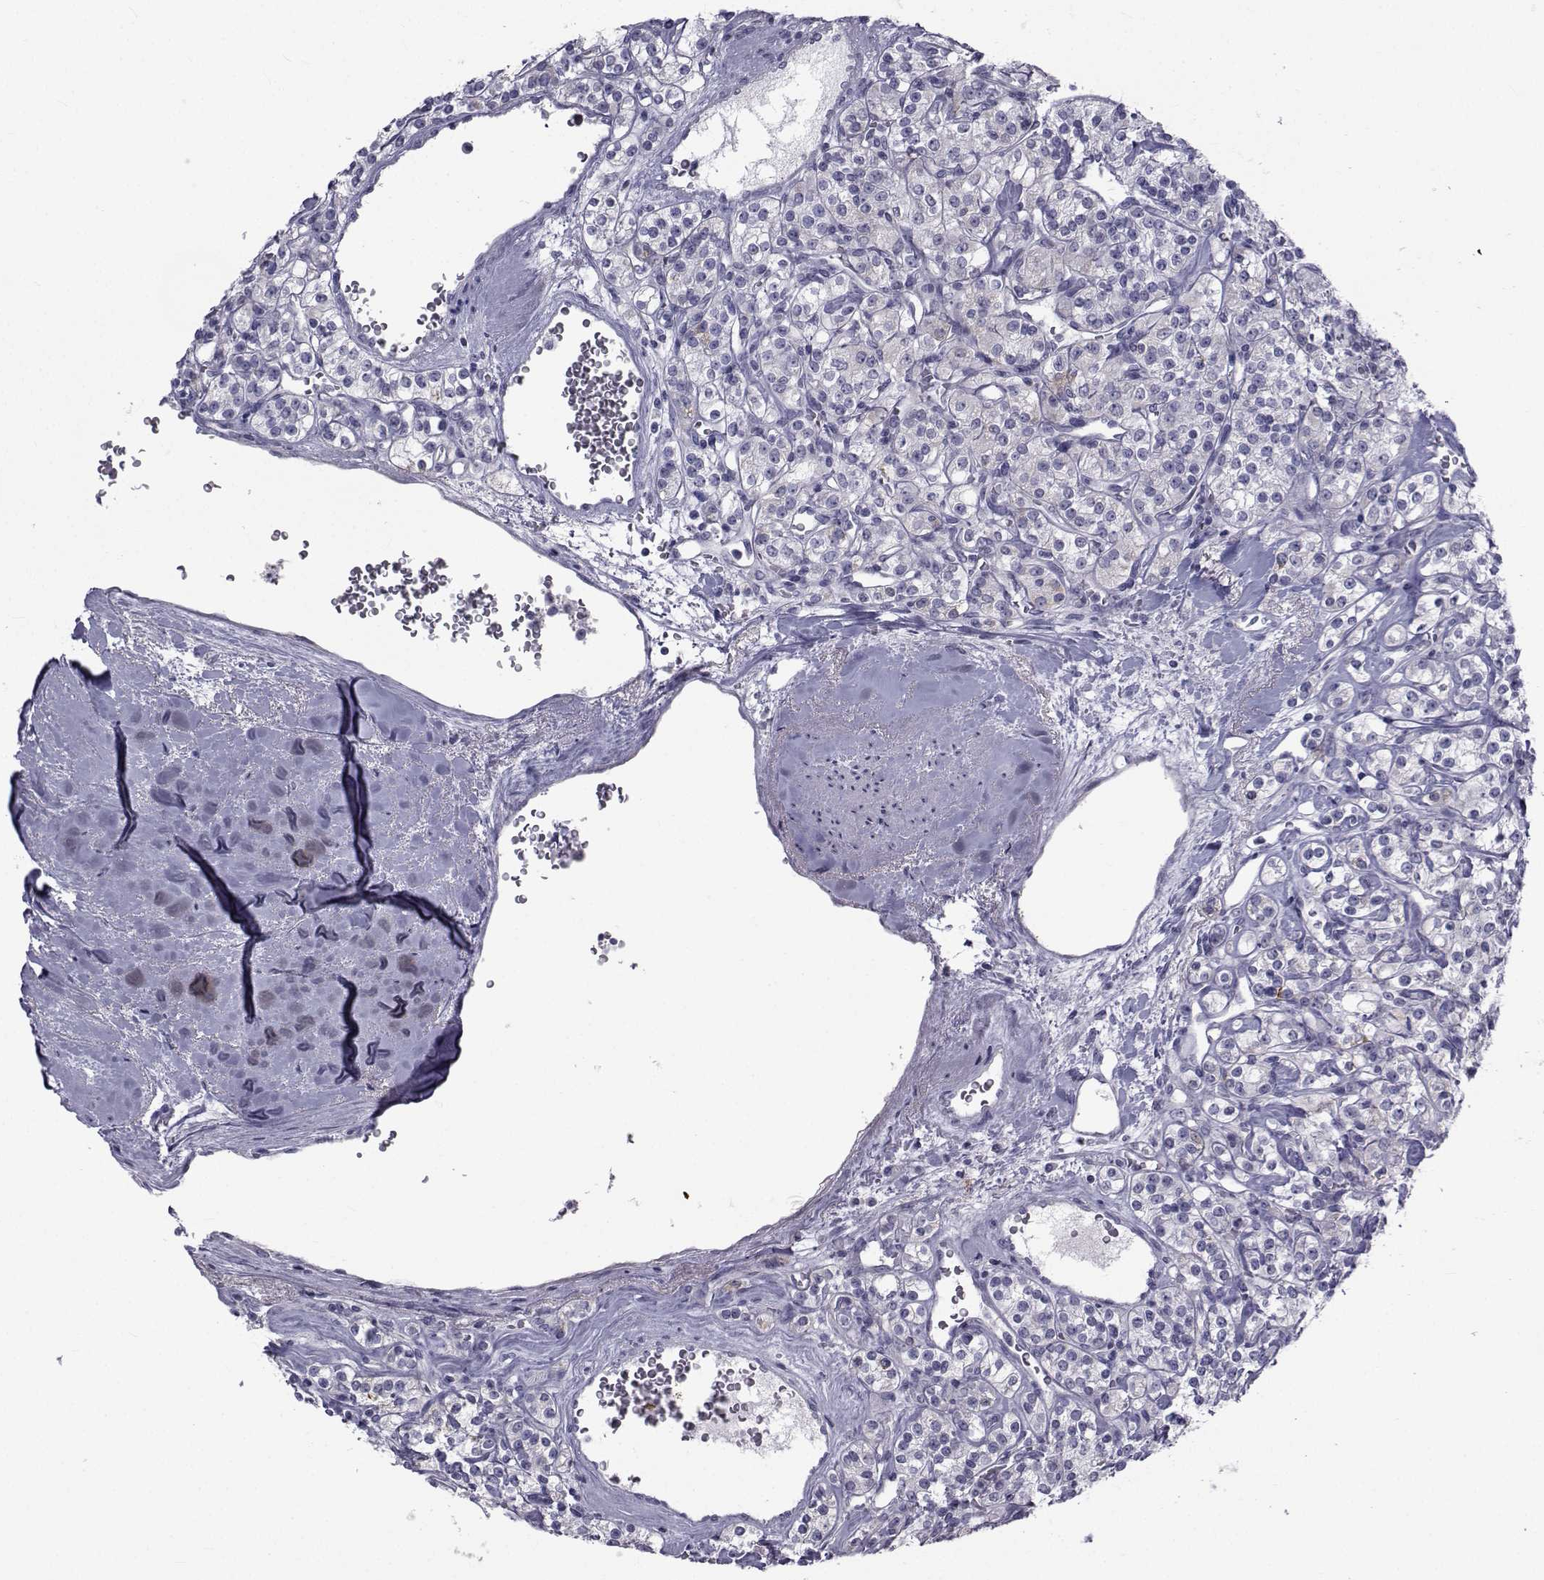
{"staining": {"intensity": "negative", "quantity": "none", "location": "none"}, "tissue": "renal cancer", "cell_type": "Tumor cells", "image_type": "cancer", "snomed": [{"axis": "morphology", "description": "Adenocarcinoma, NOS"}, {"axis": "topography", "description": "Kidney"}], "caption": "A histopathology image of renal cancer stained for a protein displays no brown staining in tumor cells.", "gene": "FDXR", "patient": {"sex": "male", "age": 77}}